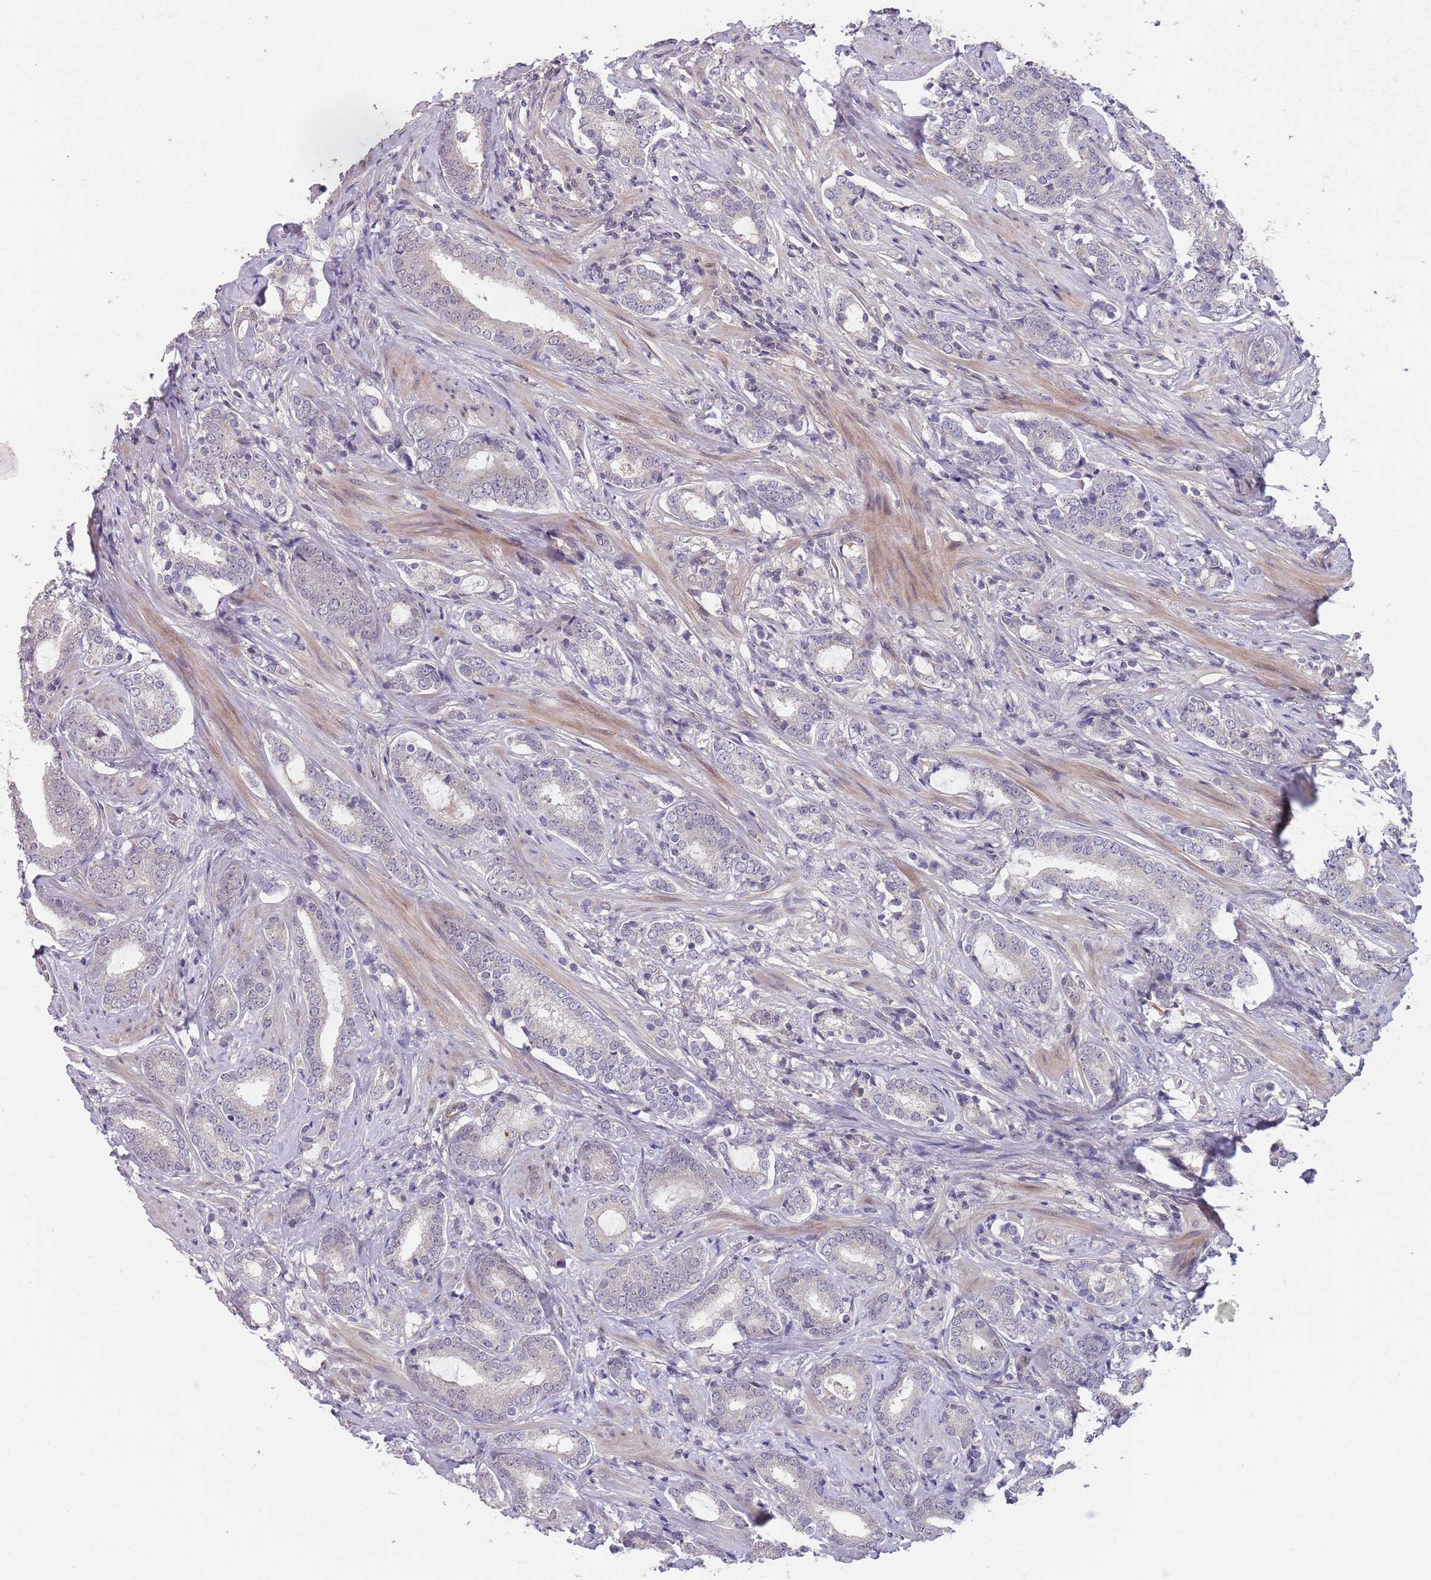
{"staining": {"intensity": "negative", "quantity": "none", "location": "none"}, "tissue": "prostate cancer", "cell_type": "Tumor cells", "image_type": "cancer", "snomed": [{"axis": "morphology", "description": "Adenocarcinoma, High grade"}, {"axis": "topography", "description": "Prostate"}], "caption": "This is an immunohistochemistry (IHC) photomicrograph of human prostate cancer. There is no staining in tumor cells.", "gene": "MEI1", "patient": {"sex": "male", "age": 63}}